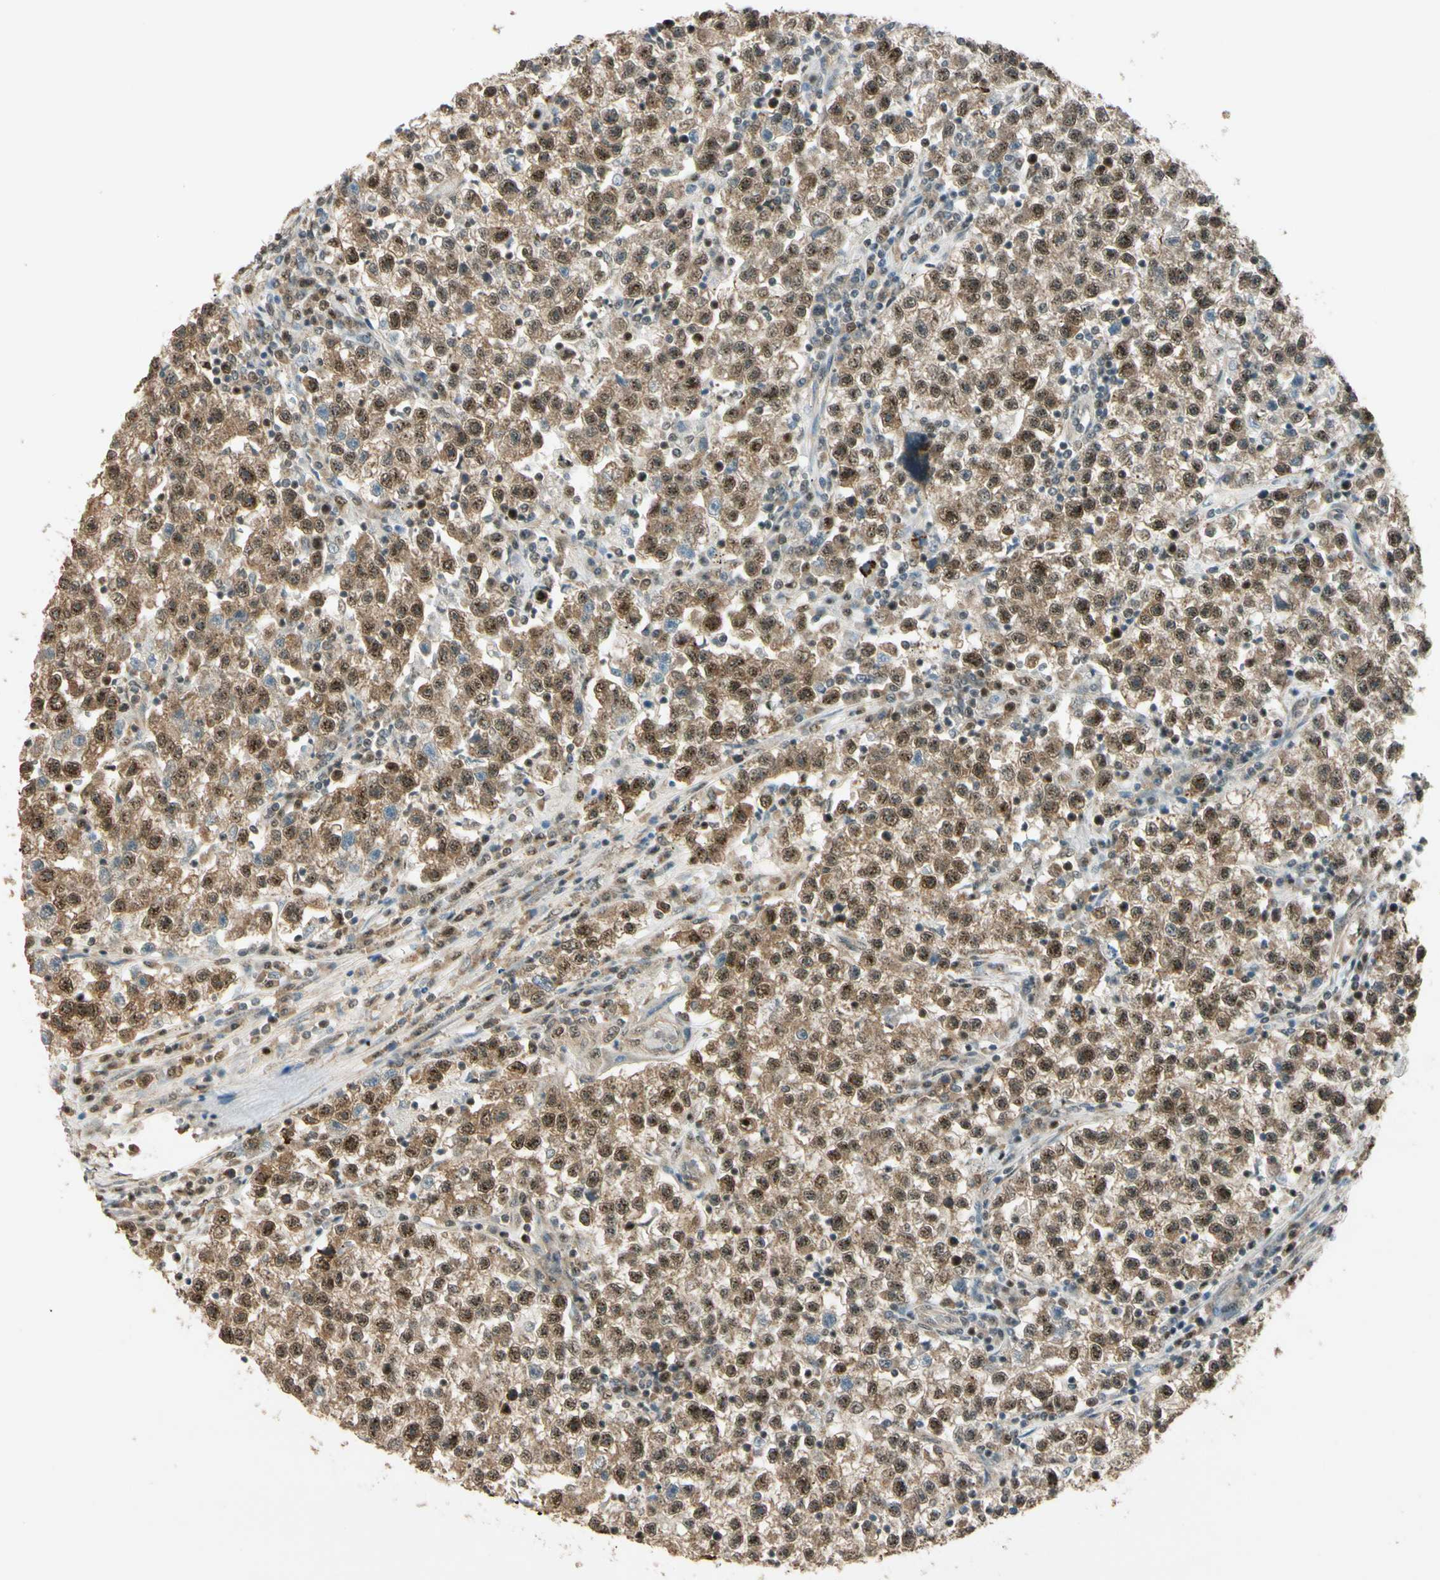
{"staining": {"intensity": "moderate", "quantity": ">75%", "location": "cytoplasmic/membranous,nuclear"}, "tissue": "testis cancer", "cell_type": "Tumor cells", "image_type": "cancer", "snomed": [{"axis": "morphology", "description": "Seminoma, NOS"}, {"axis": "topography", "description": "Testis"}], "caption": "Brown immunohistochemical staining in testis seminoma shows moderate cytoplasmic/membranous and nuclear expression in about >75% of tumor cells.", "gene": "MCPH1", "patient": {"sex": "male", "age": 22}}